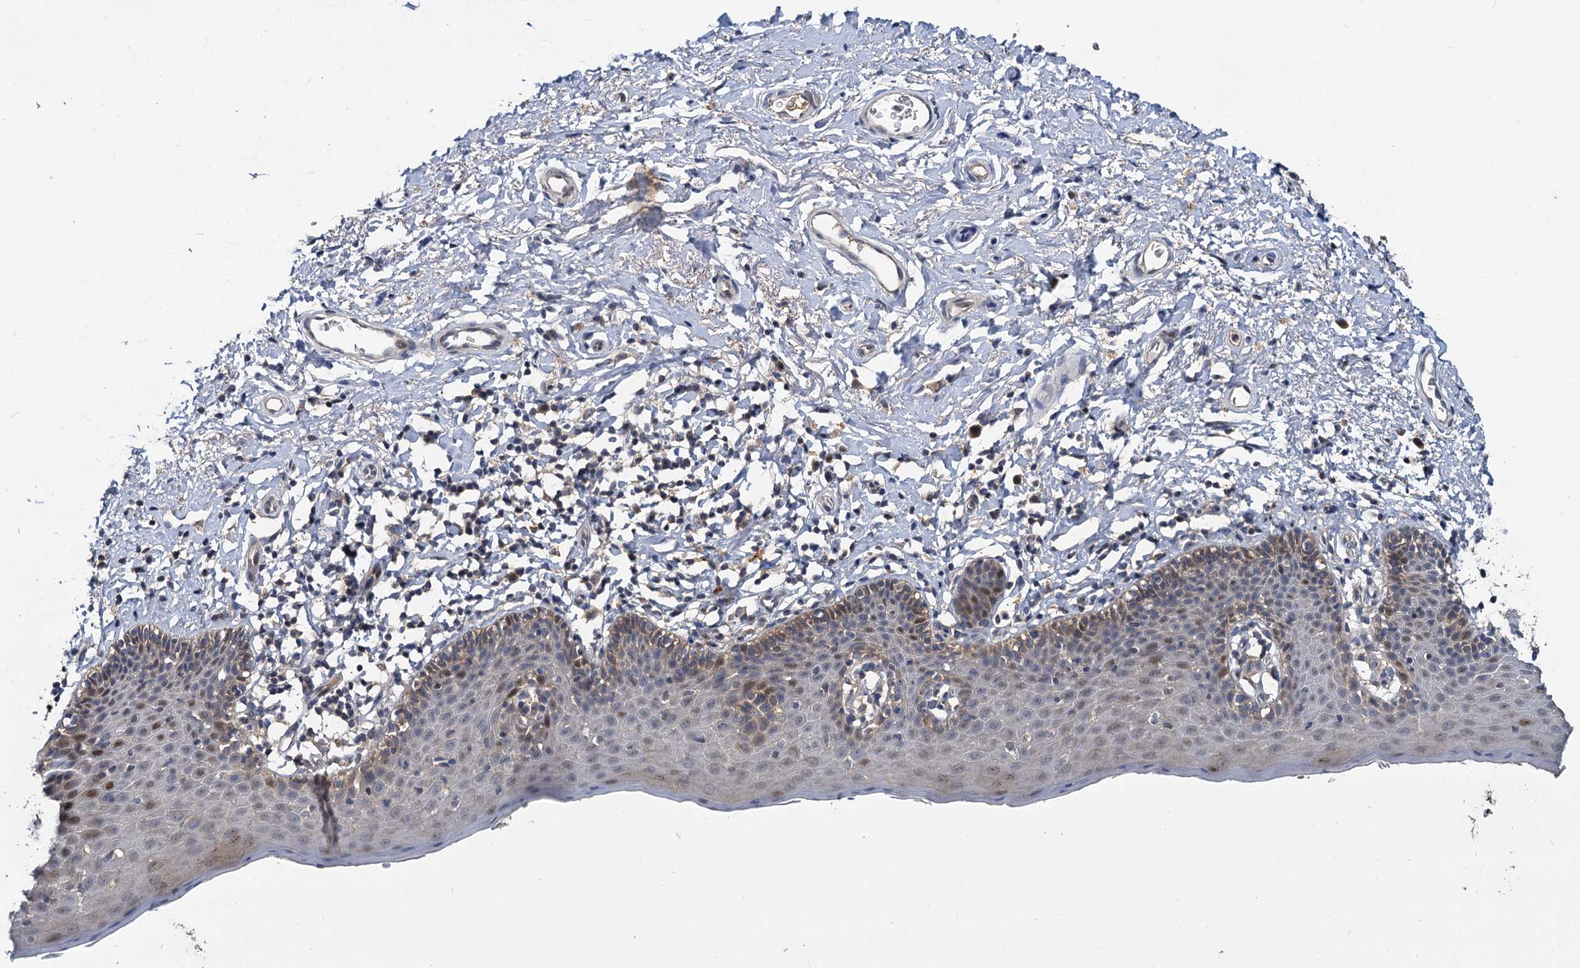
{"staining": {"intensity": "moderate", "quantity": "25%-75%", "location": "cytoplasmic/membranous,nuclear"}, "tissue": "skin", "cell_type": "Epidermal cells", "image_type": "normal", "snomed": [{"axis": "morphology", "description": "Normal tissue, NOS"}, {"axis": "topography", "description": "Vulva"}], "caption": "Protein staining of unremarkable skin demonstrates moderate cytoplasmic/membranous,nuclear positivity in about 25%-75% of epidermal cells. (DAB IHC, brown staining for protein, blue staining for nuclei).", "gene": "TMEM39A", "patient": {"sex": "female", "age": 66}}